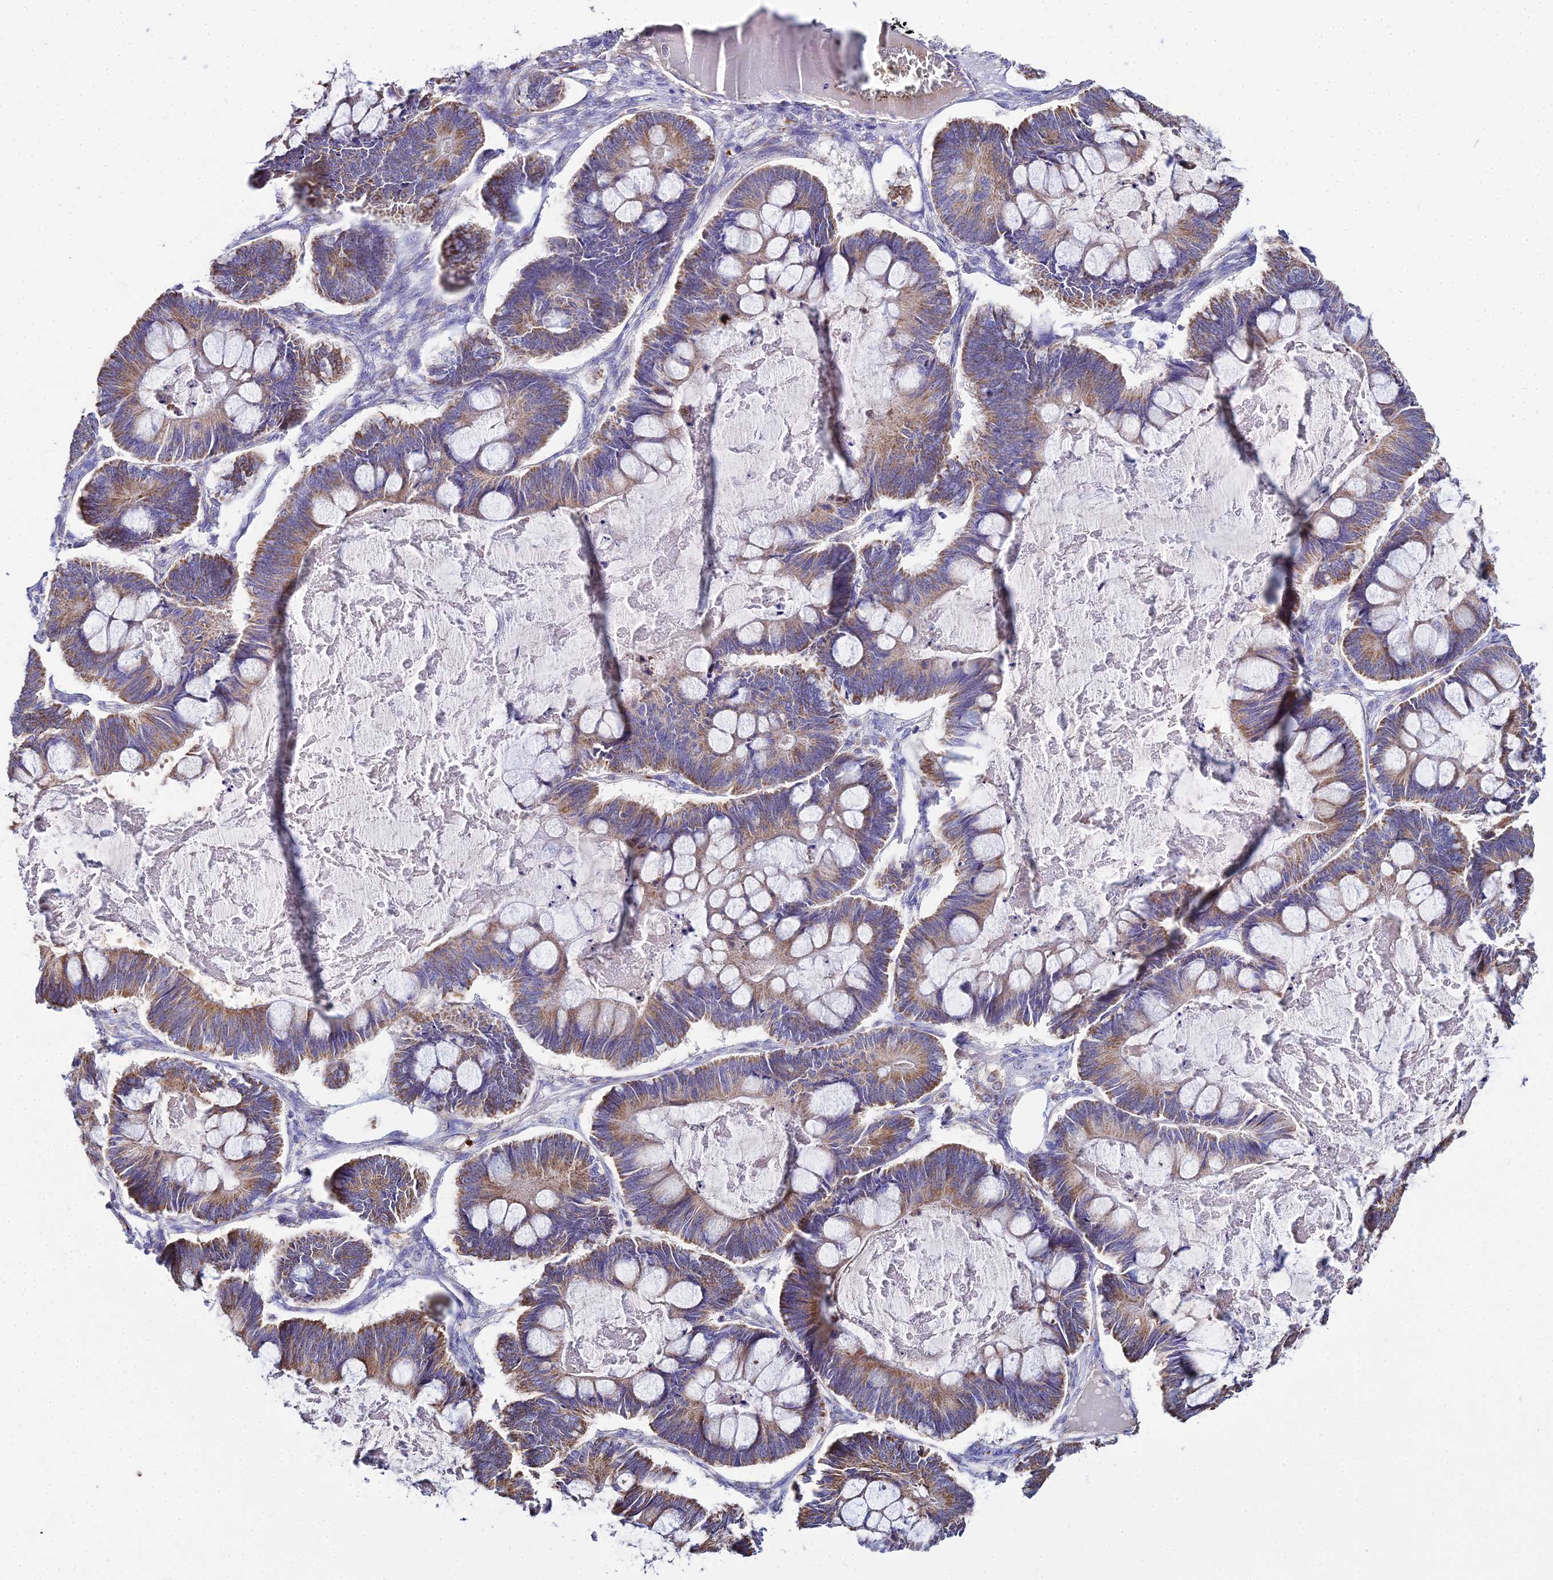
{"staining": {"intensity": "moderate", "quantity": ">75%", "location": "cytoplasmic/membranous"}, "tissue": "ovarian cancer", "cell_type": "Tumor cells", "image_type": "cancer", "snomed": [{"axis": "morphology", "description": "Cystadenocarcinoma, mucinous, NOS"}, {"axis": "topography", "description": "Ovary"}], "caption": "The image demonstrates a brown stain indicating the presence of a protein in the cytoplasmic/membranous of tumor cells in ovarian mucinous cystadenocarcinoma.", "gene": "TYW5", "patient": {"sex": "female", "age": 61}}